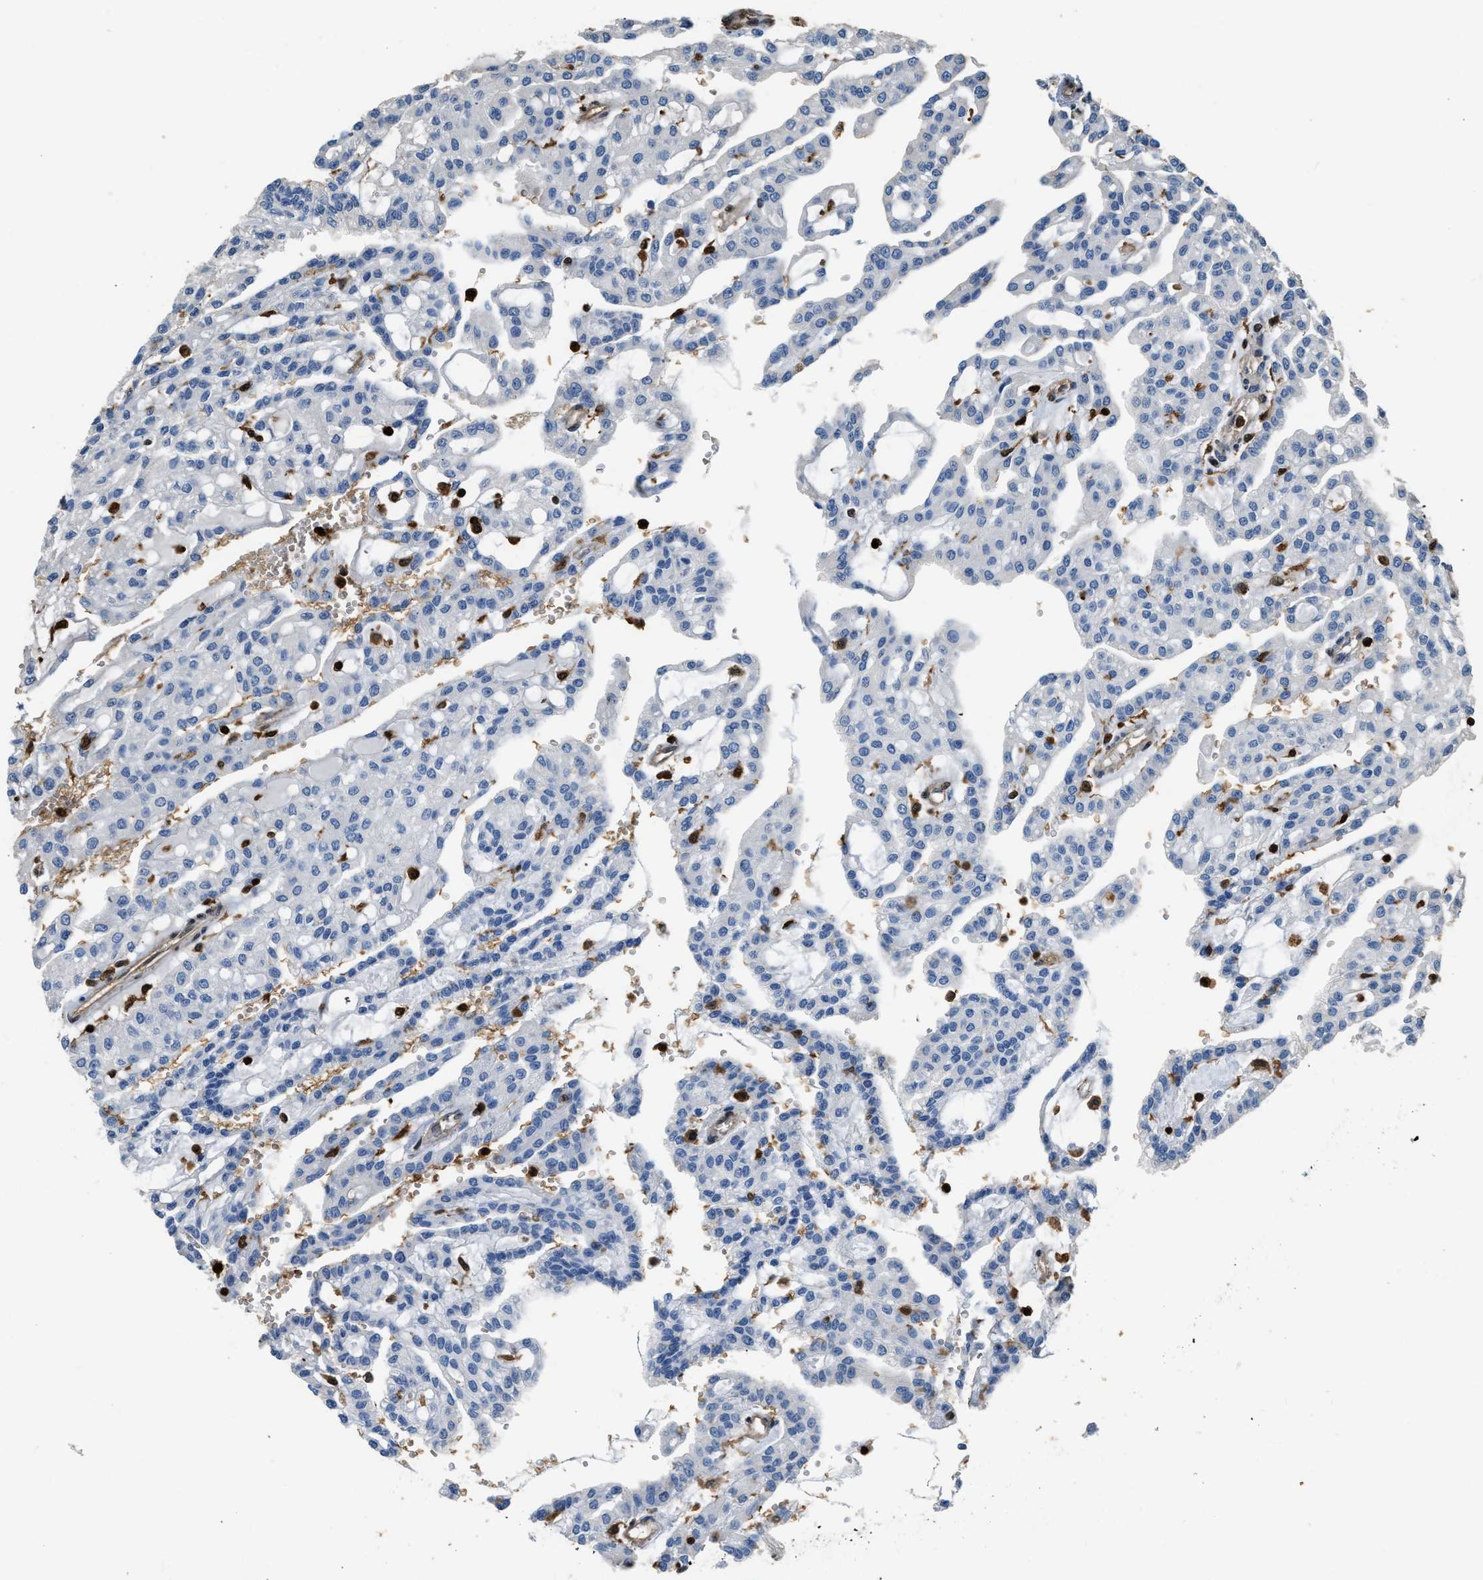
{"staining": {"intensity": "negative", "quantity": "none", "location": "none"}, "tissue": "renal cancer", "cell_type": "Tumor cells", "image_type": "cancer", "snomed": [{"axis": "morphology", "description": "Adenocarcinoma, NOS"}, {"axis": "topography", "description": "Kidney"}], "caption": "Tumor cells are negative for brown protein staining in renal adenocarcinoma.", "gene": "ARHGDIB", "patient": {"sex": "male", "age": 63}}